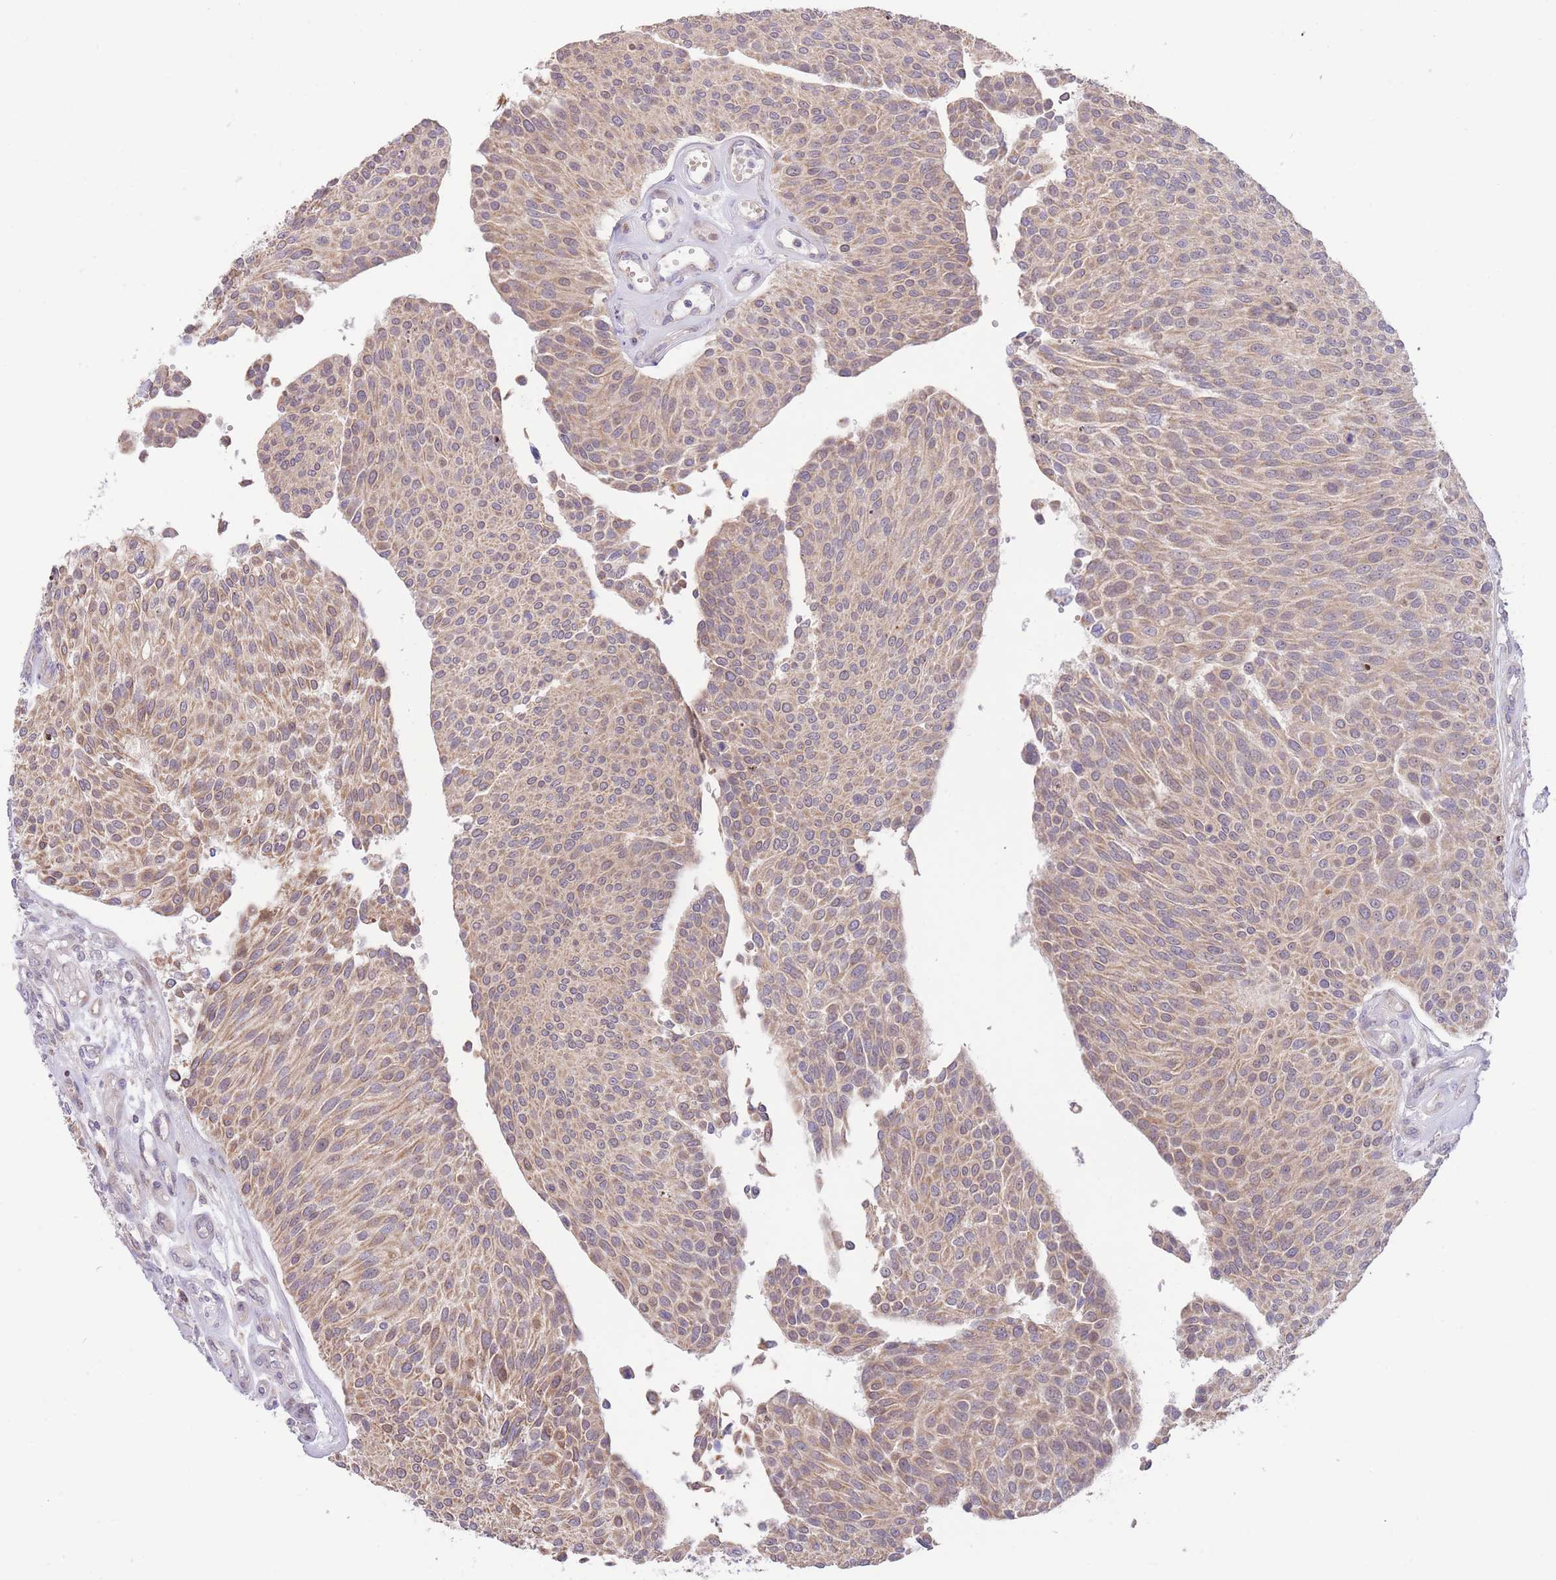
{"staining": {"intensity": "weak", "quantity": ">75%", "location": "cytoplasmic/membranous"}, "tissue": "urothelial cancer", "cell_type": "Tumor cells", "image_type": "cancer", "snomed": [{"axis": "morphology", "description": "Urothelial carcinoma, NOS"}, {"axis": "topography", "description": "Urinary bladder"}], "caption": "Transitional cell carcinoma stained with IHC displays weak cytoplasmic/membranous staining in approximately >75% of tumor cells.", "gene": "BOLA2B", "patient": {"sex": "male", "age": 55}}